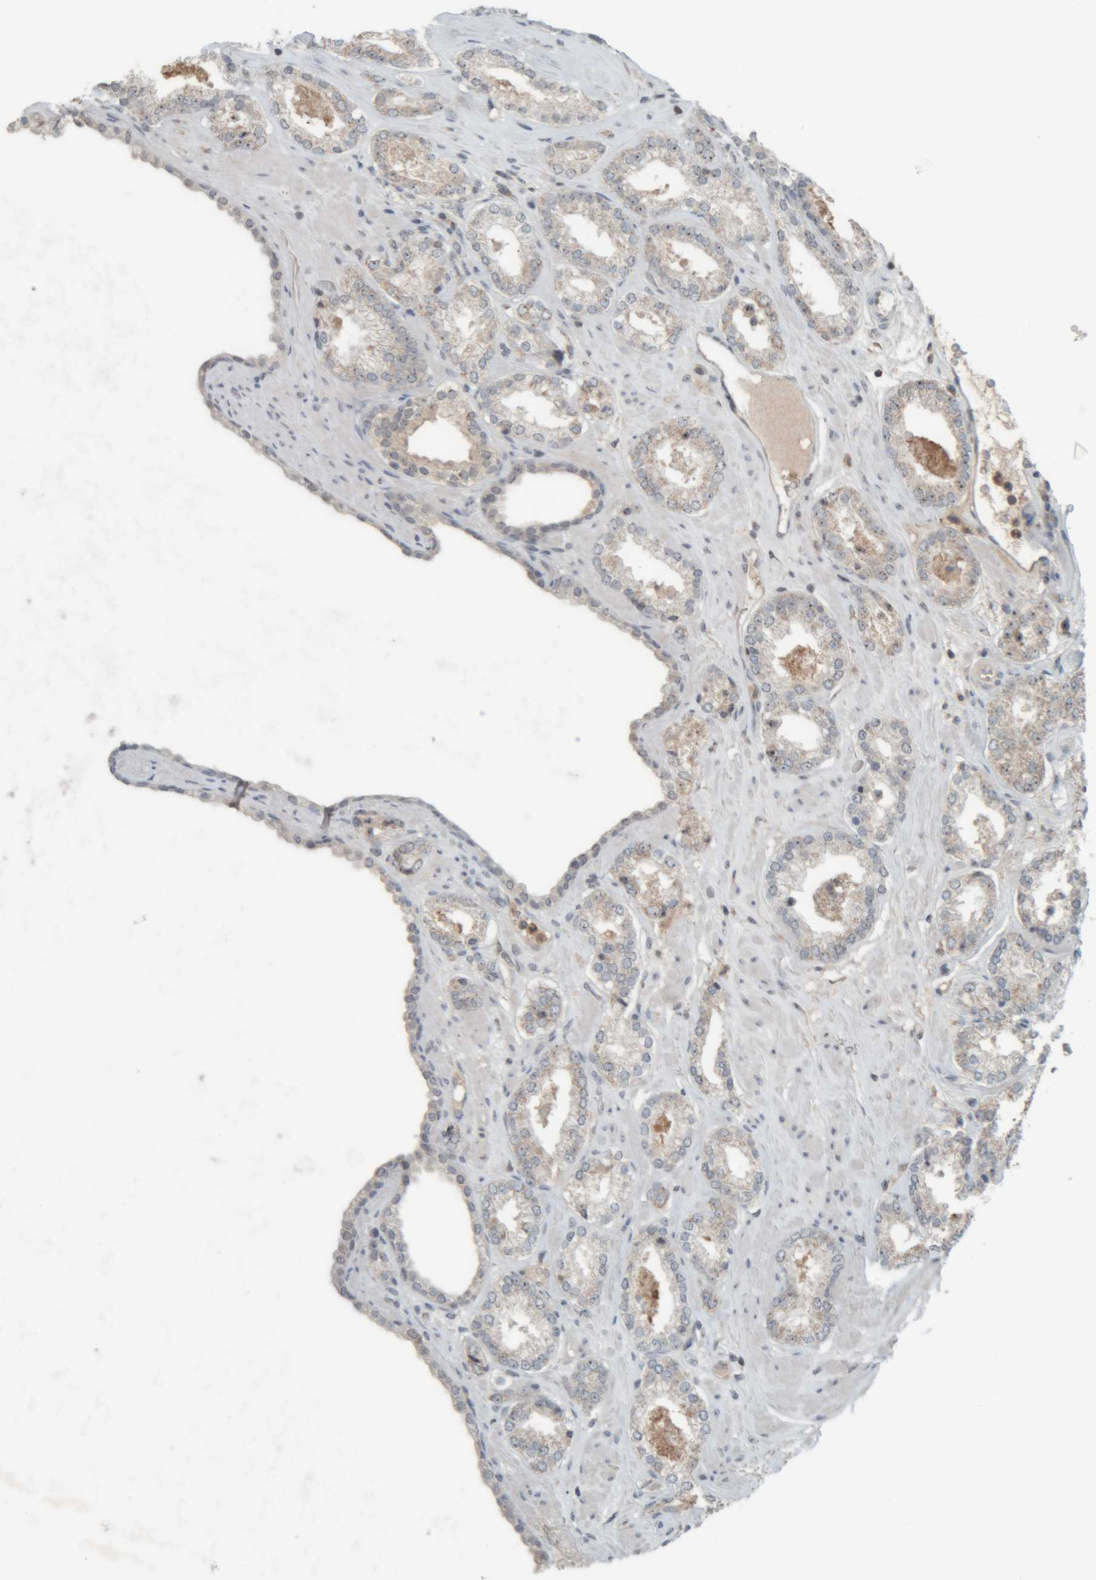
{"staining": {"intensity": "negative", "quantity": "none", "location": "none"}, "tissue": "prostate cancer", "cell_type": "Tumor cells", "image_type": "cancer", "snomed": [{"axis": "morphology", "description": "Adenocarcinoma, Low grade"}, {"axis": "topography", "description": "Prostate"}], "caption": "Histopathology image shows no significant protein staining in tumor cells of prostate adenocarcinoma (low-grade). (Brightfield microscopy of DAB (3,3'-diaminobenzidine) immunohistochemistry (IHC) at high magnification).", "gene": "RPF1", "patient": {"sex": "male", "age": 62}}